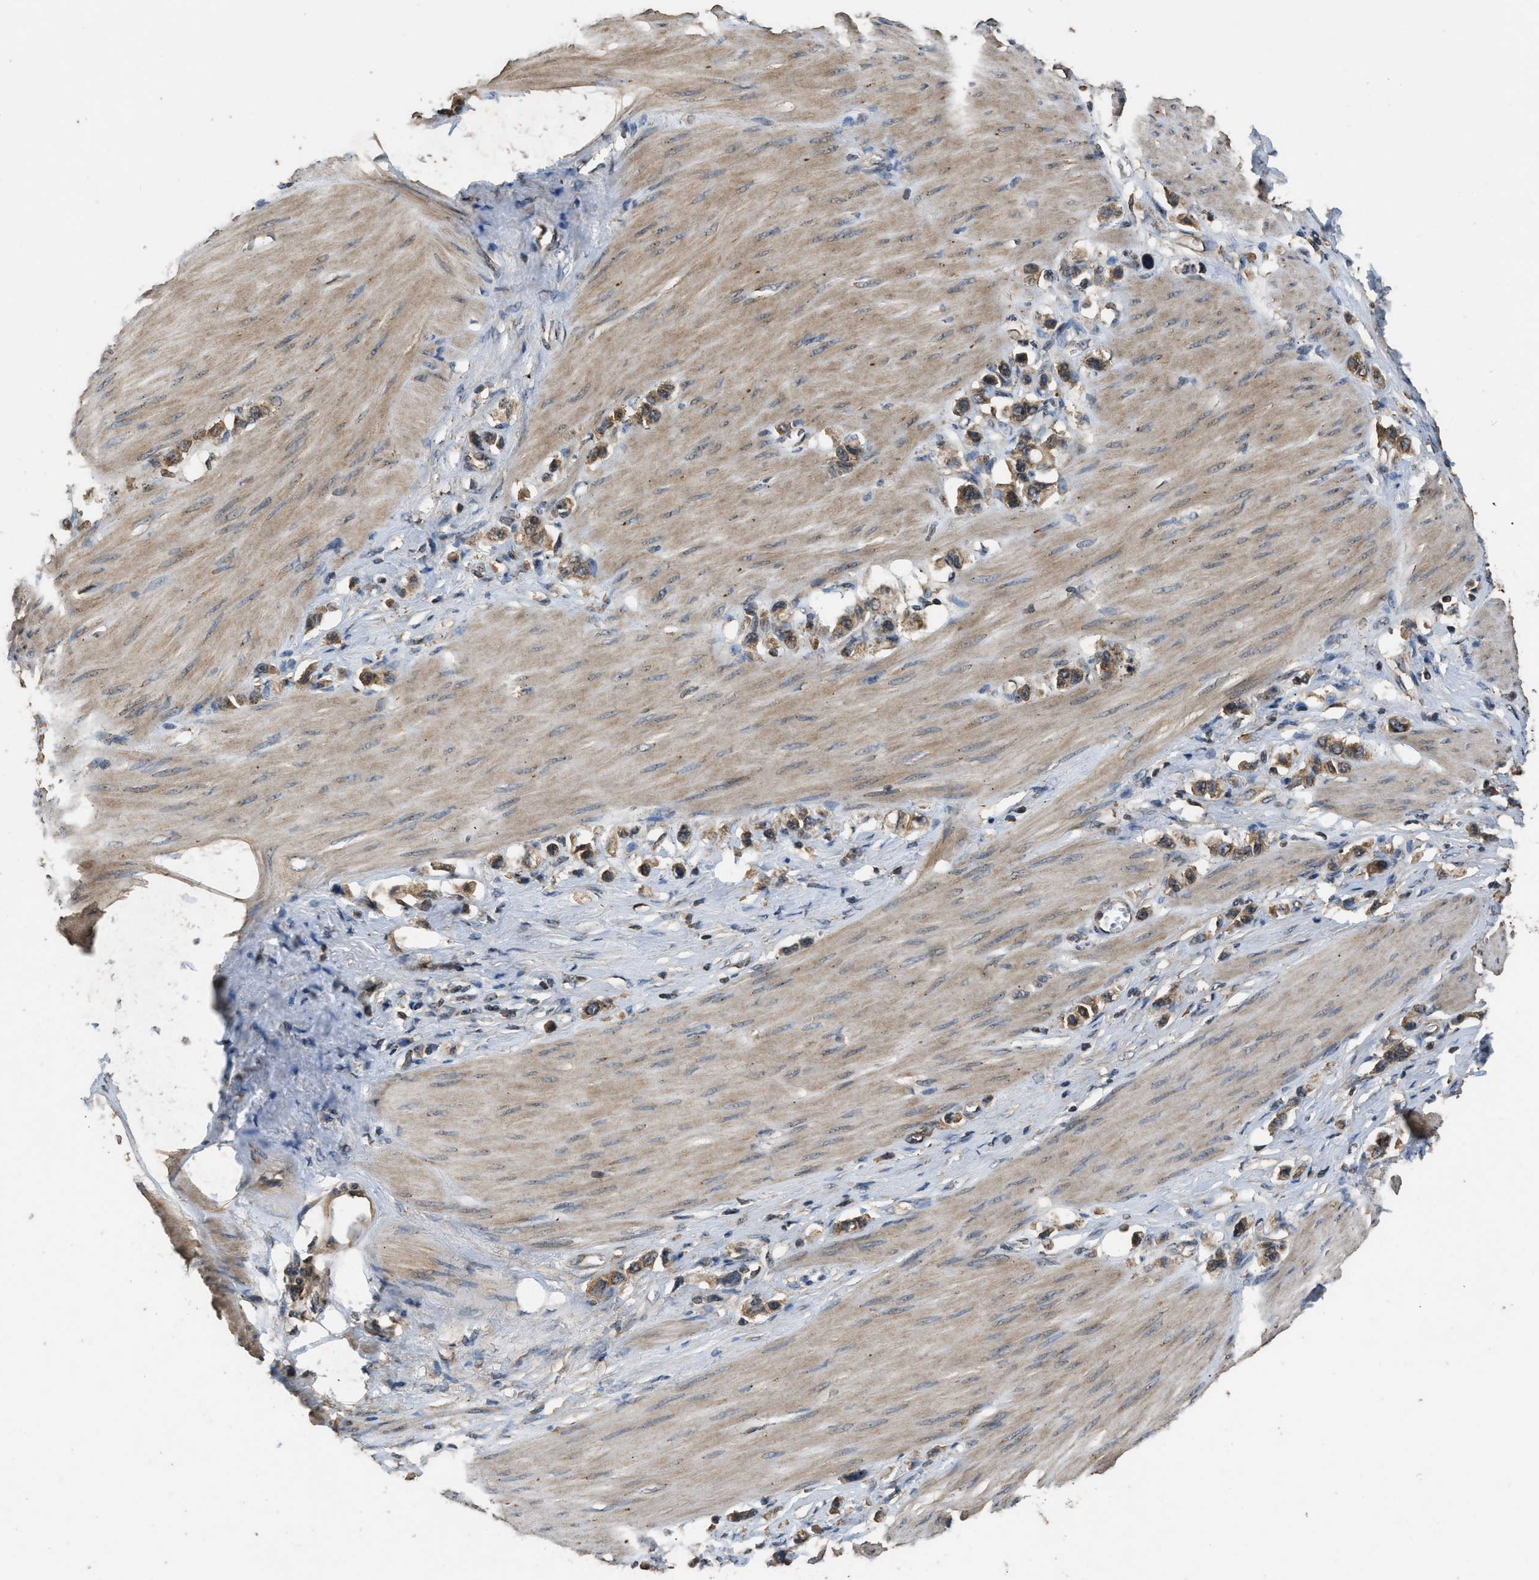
{"staining": {"intensity": "moderate", "quantity": ">75%", "location": "cytoplasmic/membranous"}, "tissue": "stomach cancer", "cell_type": "Tumor cells", "image_type": "cancer", "snomed": [{"axis": "morphology", "description": "Adenocarcinoma, NOS"}, {"axis": "topography", "description": "Stomach"}], "caption": "Stomach adenocarcinoma stained with immunohistochemistry reveals moderate cytoplasmic/membranous expression in approximately >75% of tumor cells.", "gene": "DENND6B", "patient": {"sex": "female", "age": 65}}